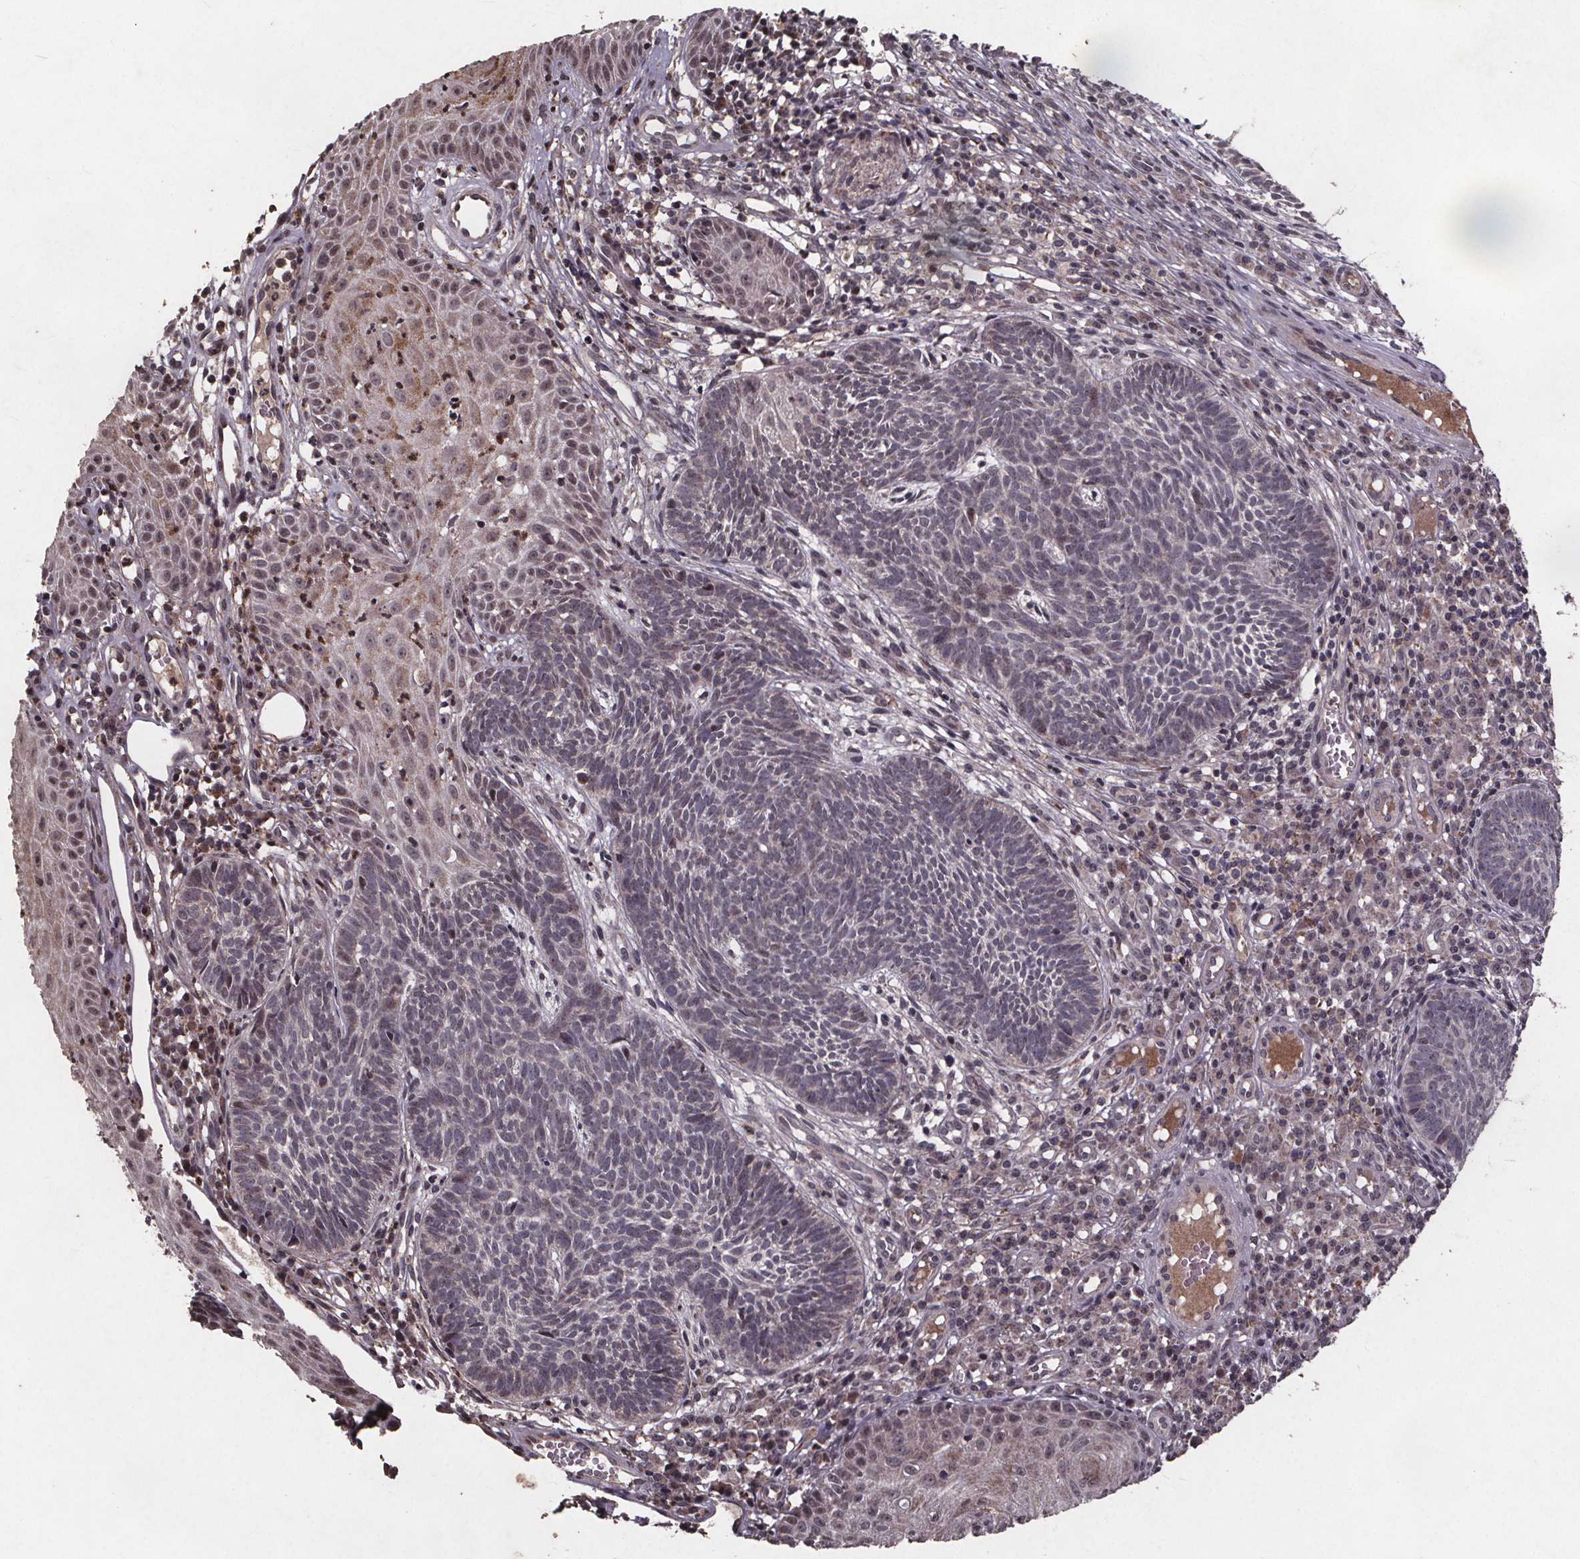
{"staining": {"intensity": "negative", "quantity": "none", "location": "none"}, "tissue": "skin cancer", "cell_type": "Tumor cells", "image_type": "cancer", "snomed": [{"axis": "morphology", "description": "Basal cell carcinoma"}, {"axis": "topography", "description": "Skin"}], "caption": "Micrograph shows no significant protein expression in tumor cells of skin basal cell carcinoma. Nuclei are stained in blue.", "gene": "GPX3", "patient": {"sex": "male", "age": 59}}